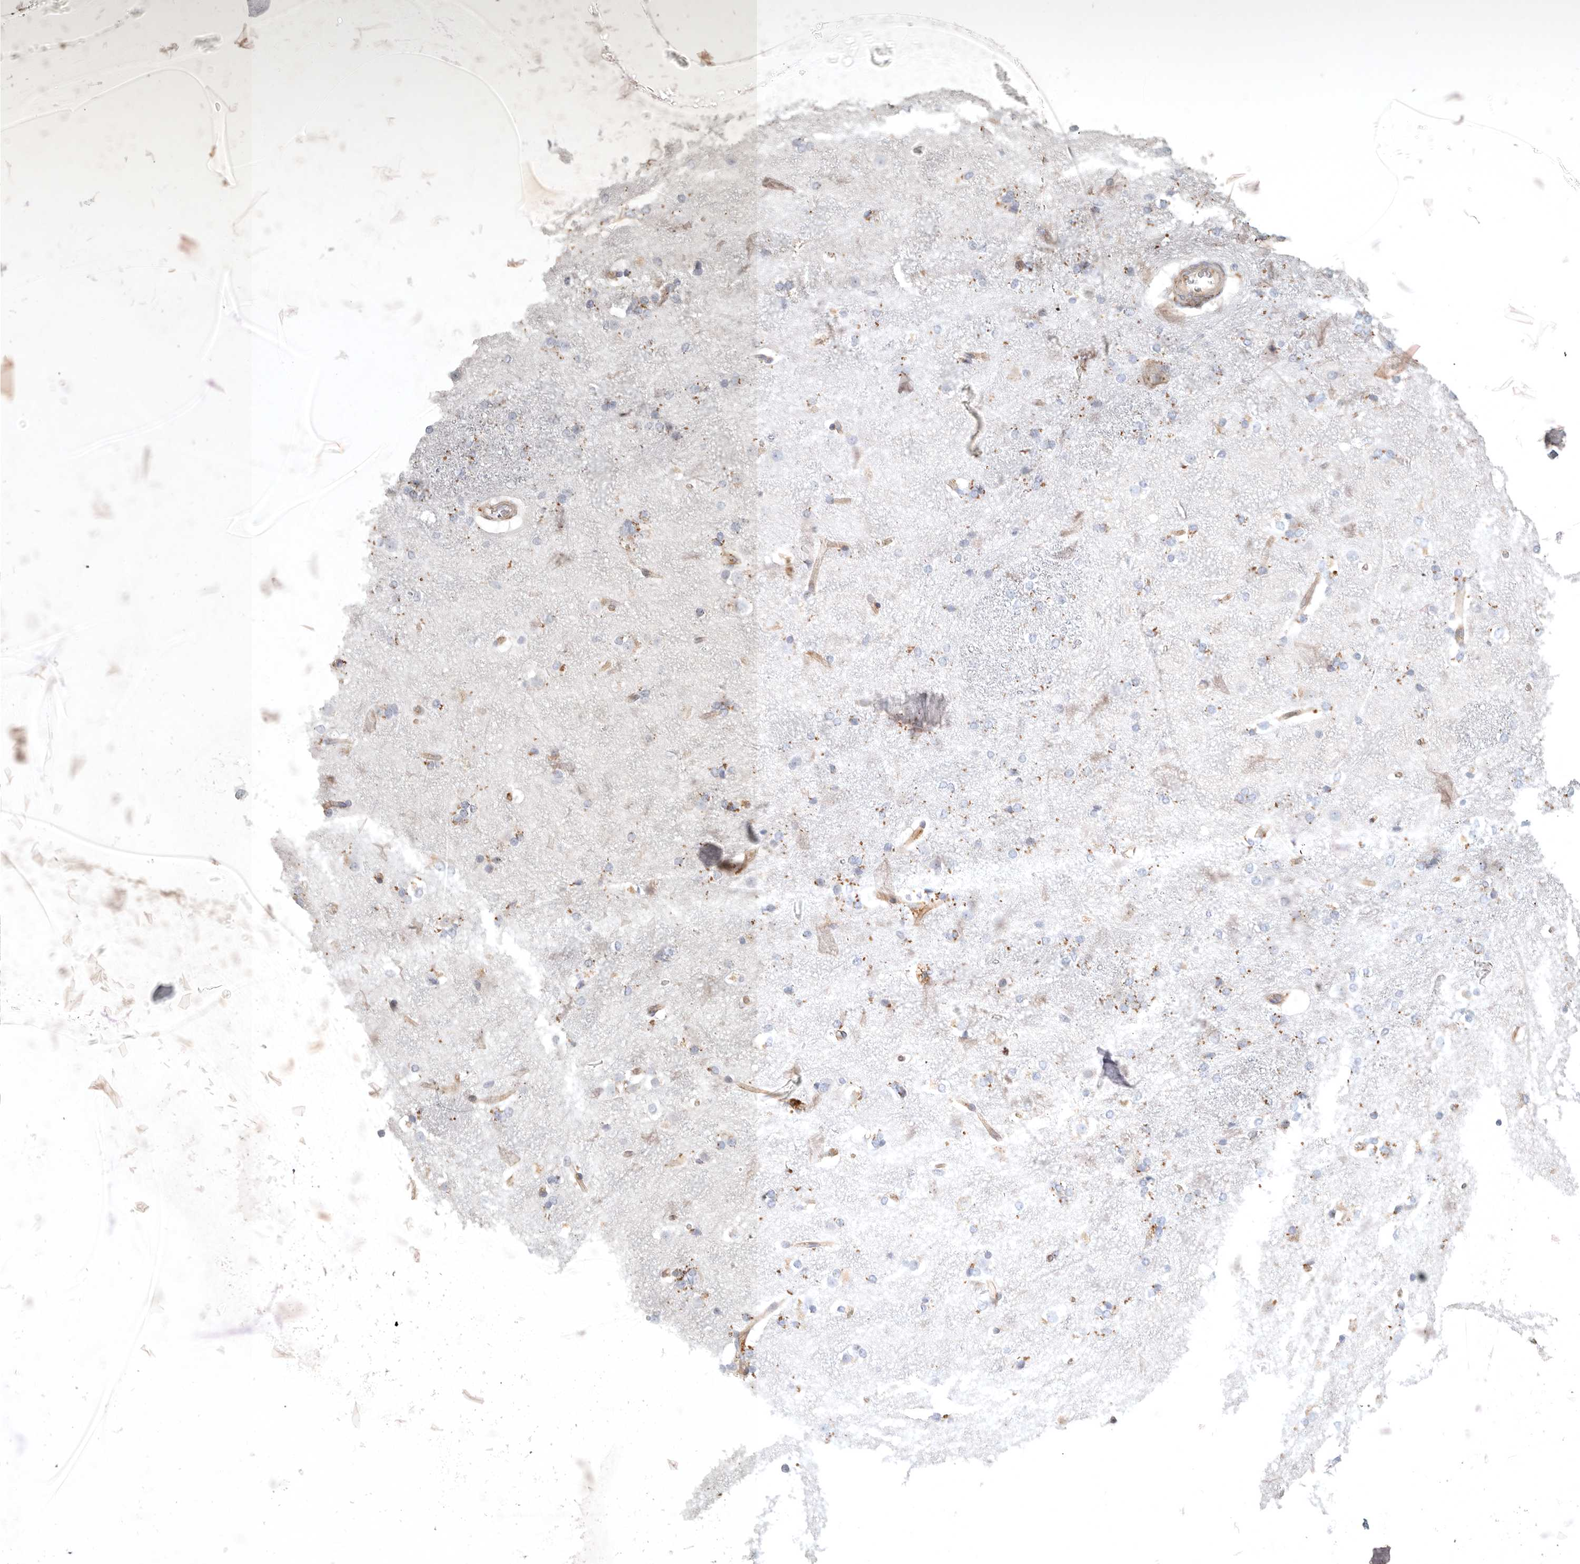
{"staining": {"intensity": "weak", "quantity": "25%-75%", "location": "cytoplasmic/membranous"}, "tissue": "caudate", "cell_type": "Glial cells", "image_type": "normal", "snomed": [{"axis": "morphology", "description": "Normal tissue, NOS"}, {"axis": "topography", "description": "Lateral ventricle wall"}], "caption": "The micrograph shows staining of normal caudate, revealing weak cytoplasmic/membranous protein positivity (brown color) within glial cells. Immunohistochemistry (ihc) stains the protein in brown and the nuclei are stained blue.", "gene": "LONRF1", "patient": {"sex": "female", "age": 19}}